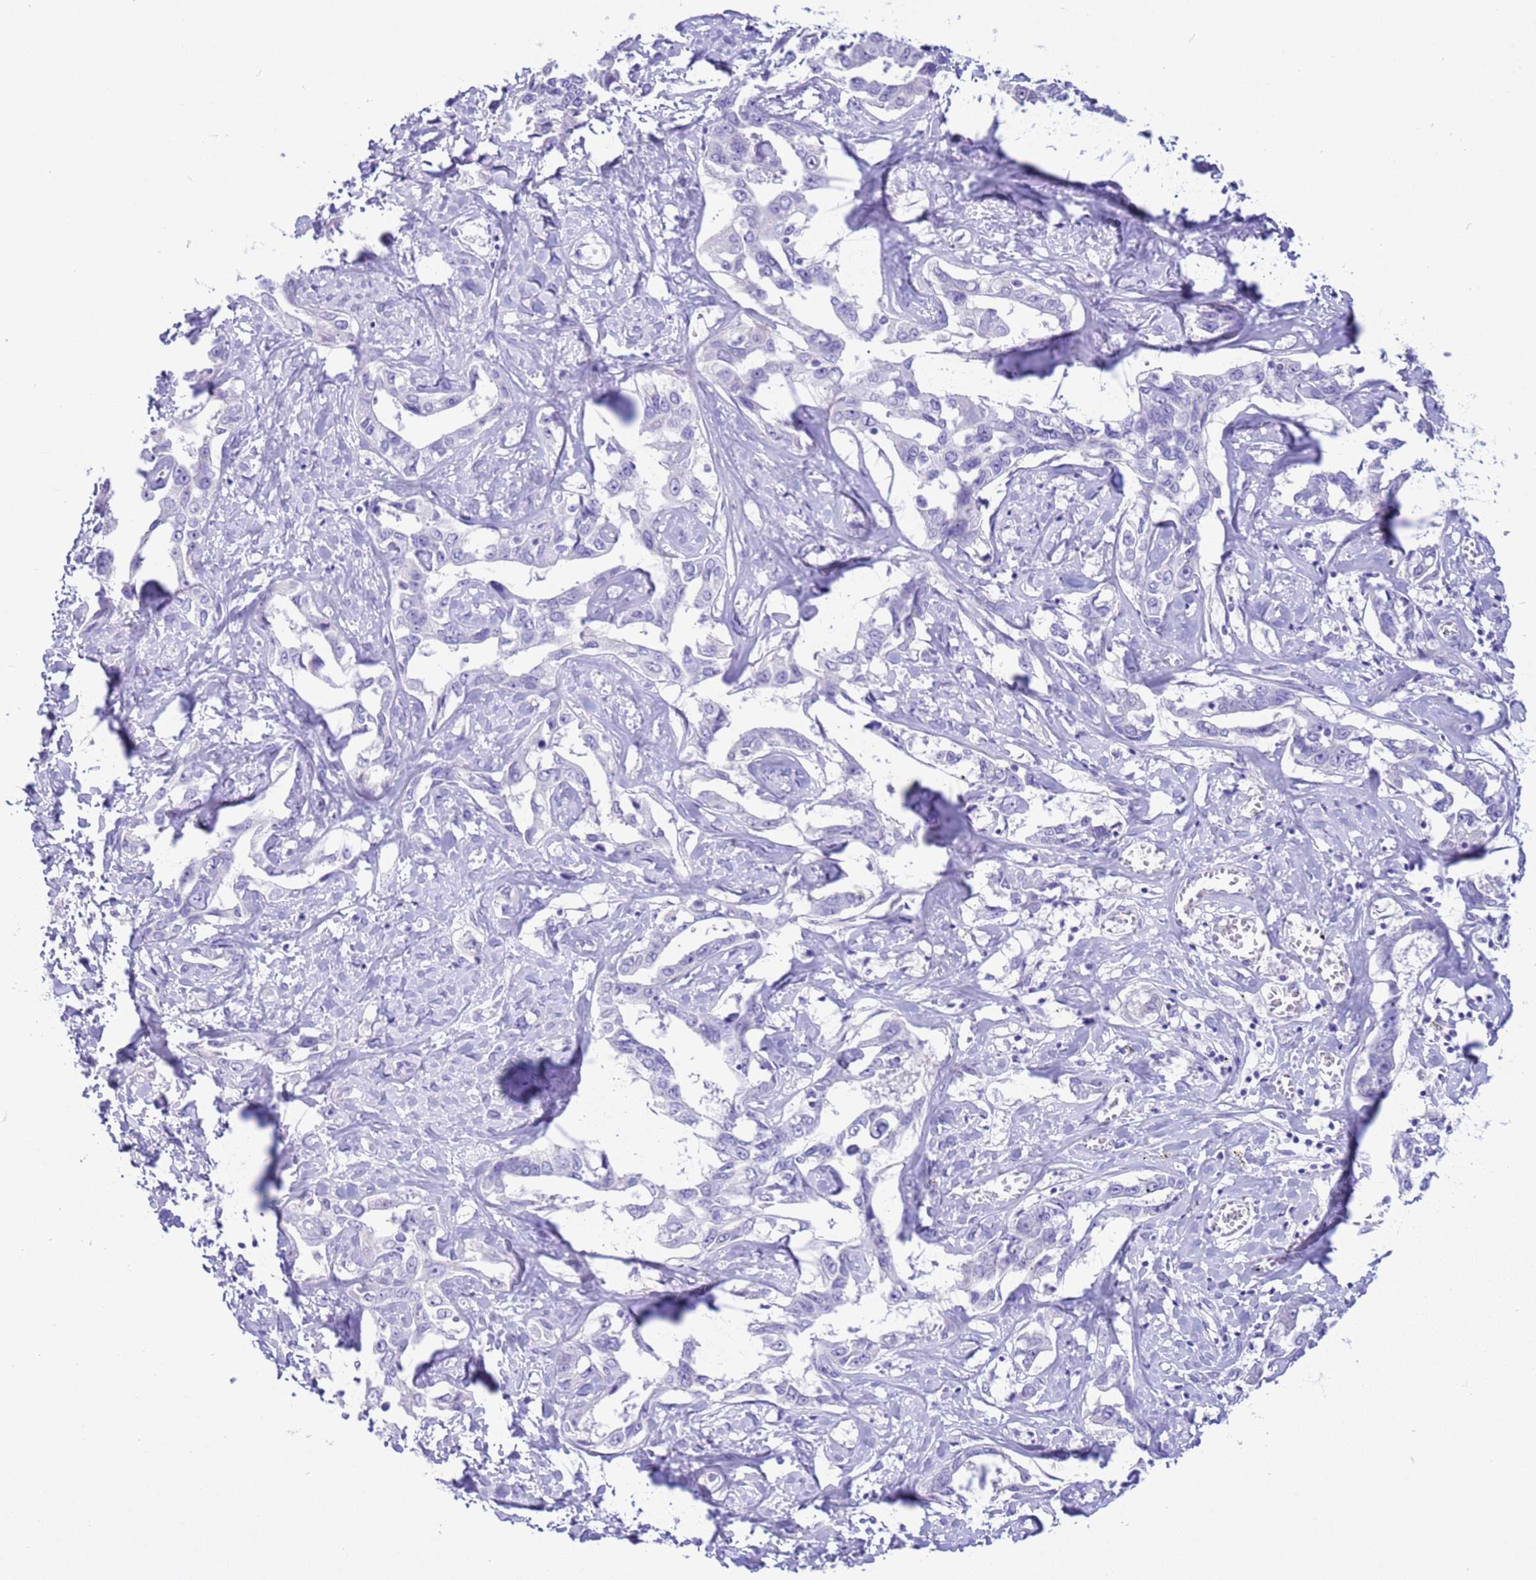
{"staining": {"intensity": "negative", "quantity": "none", "location": "none"}, "tissue": "liver cancer", "cell_type": "Tumor cells", "image_type": "cancer", "snomed": [{"axis": "morphology", "description": "Cholangiocarcinoma"}, {"axis": "topography", "description": "Liver"}], "caption": "This is a photomicrograph of immunohistochemistry (IHC) staining of cholangiocarcinoma (liver), which shows no positivity in tumor cells.", "gene": "CPB1", "patient": {"sex": "male", "age": 59}}